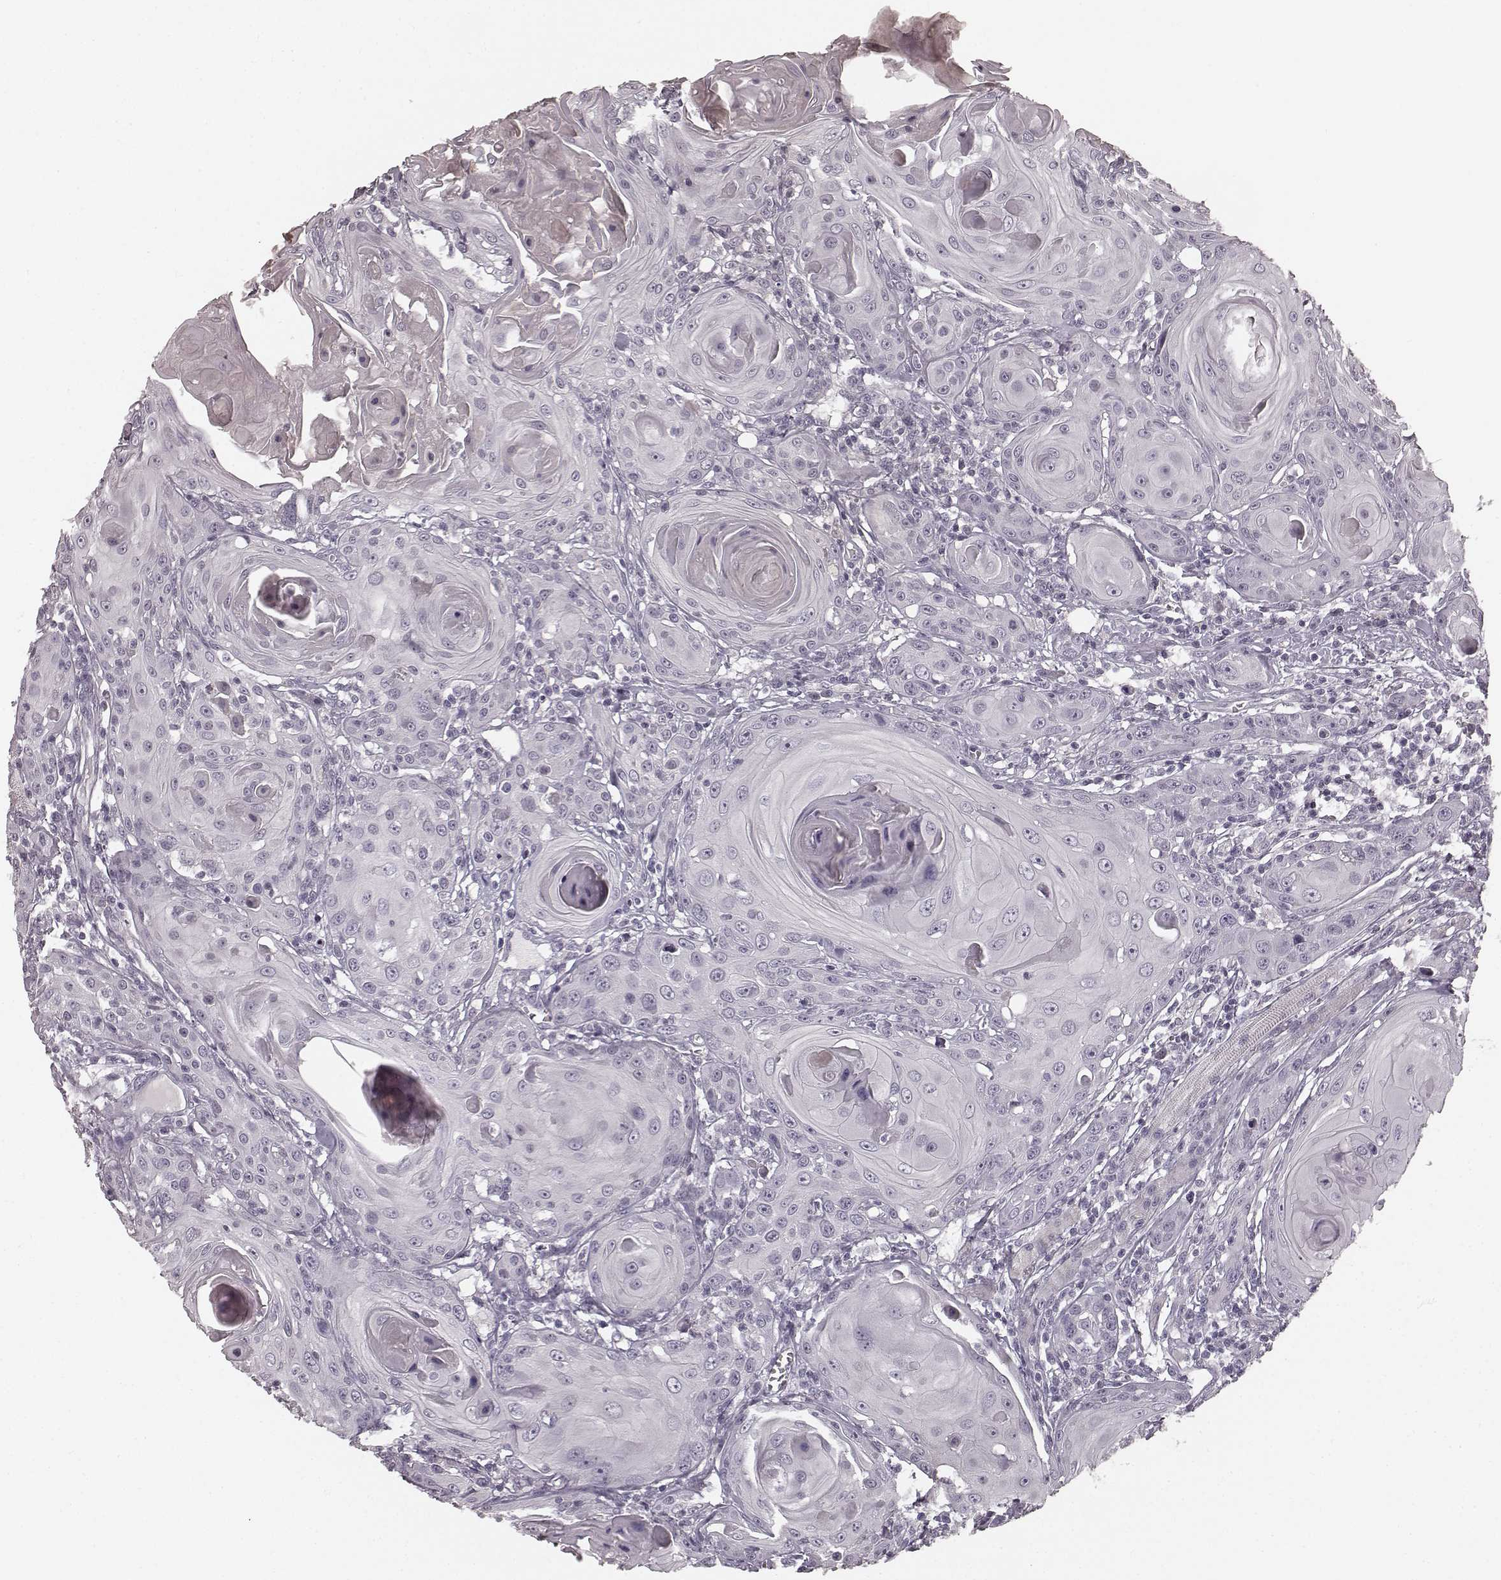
{"staining": {"intensity": "negative", "quantity": "none", "location": "none"}, "tissue": "head and neck cancer", "cell_type": "Tumor cells", "image_type": "cancer", "snomed": [{"axis": "morphology", "description": "Squamous cell carcinoma, NOS"}, {"axis": "topography", "description": "Head-Neck"}], "caption": "Head and neck cancer was stained to show a protein in brown. There is no significant staining in tumor cells.", "gene": "RIT2", "patient": {"sex": "female", "age": 80}}